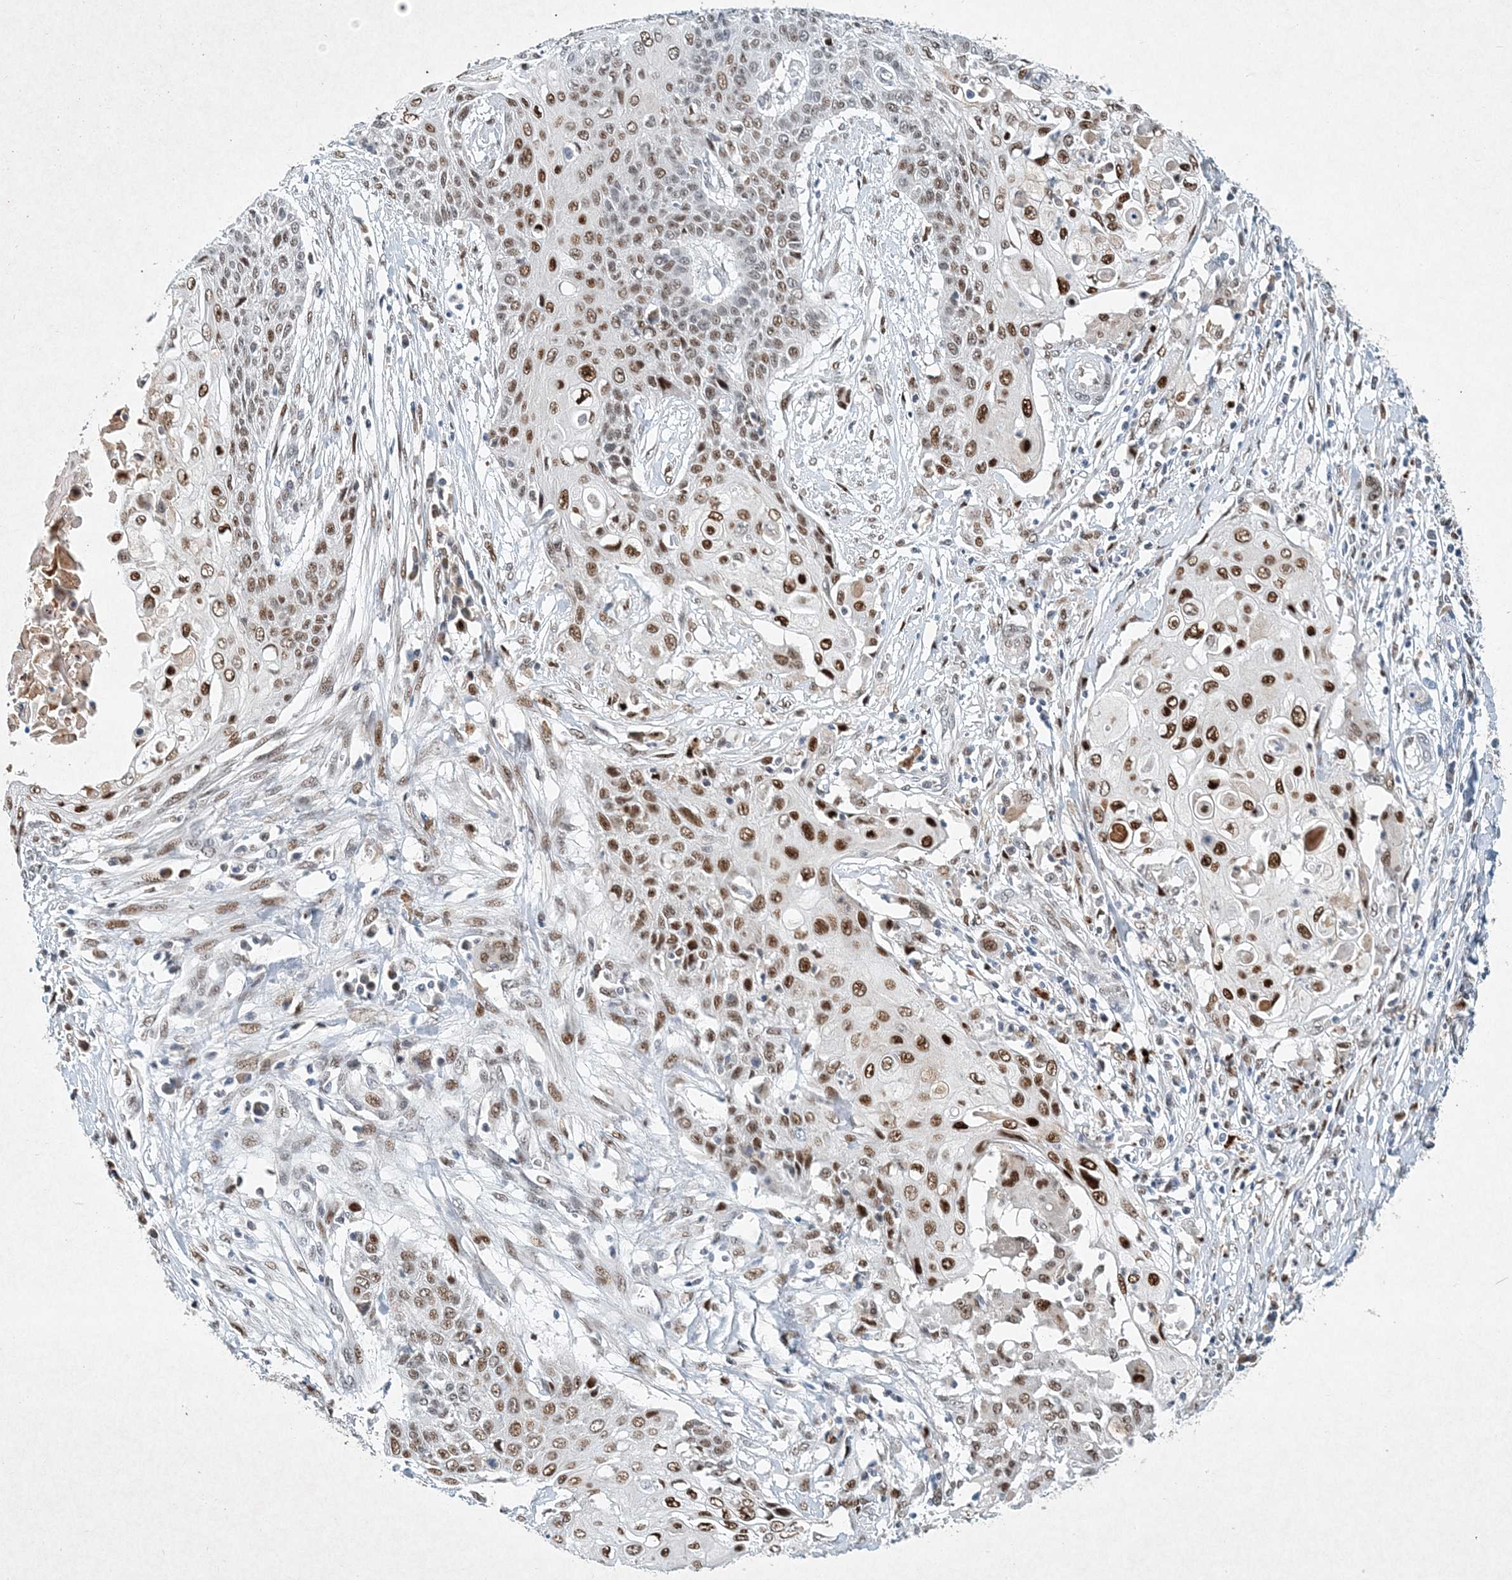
{"staining": {"intensity": "strong", "quantity": ">75%", "location": "nuclear"}, "tissue": "cervical cancer", "cell_type": "Tumor cells", "image_type": "cancer", "snomed": [{"axis": "morphology", "description": "Squamous cell carcinoma, NOS"}, {"axis": "topography", "description": "Cervix"}], "caption": "Immunohistochemical staining of cervical squamous cell carcinoma demonstrates strong nuclear protein staining in about >75% of tumor cells. Using DAB (3,3'-diaminobenzidine) (brown) and hematoxylin (blue) stains, captured at high magnification using brightfield microscopy.", "gene": "KPNA4", "patient": {"sex": "female", "age": 39}}